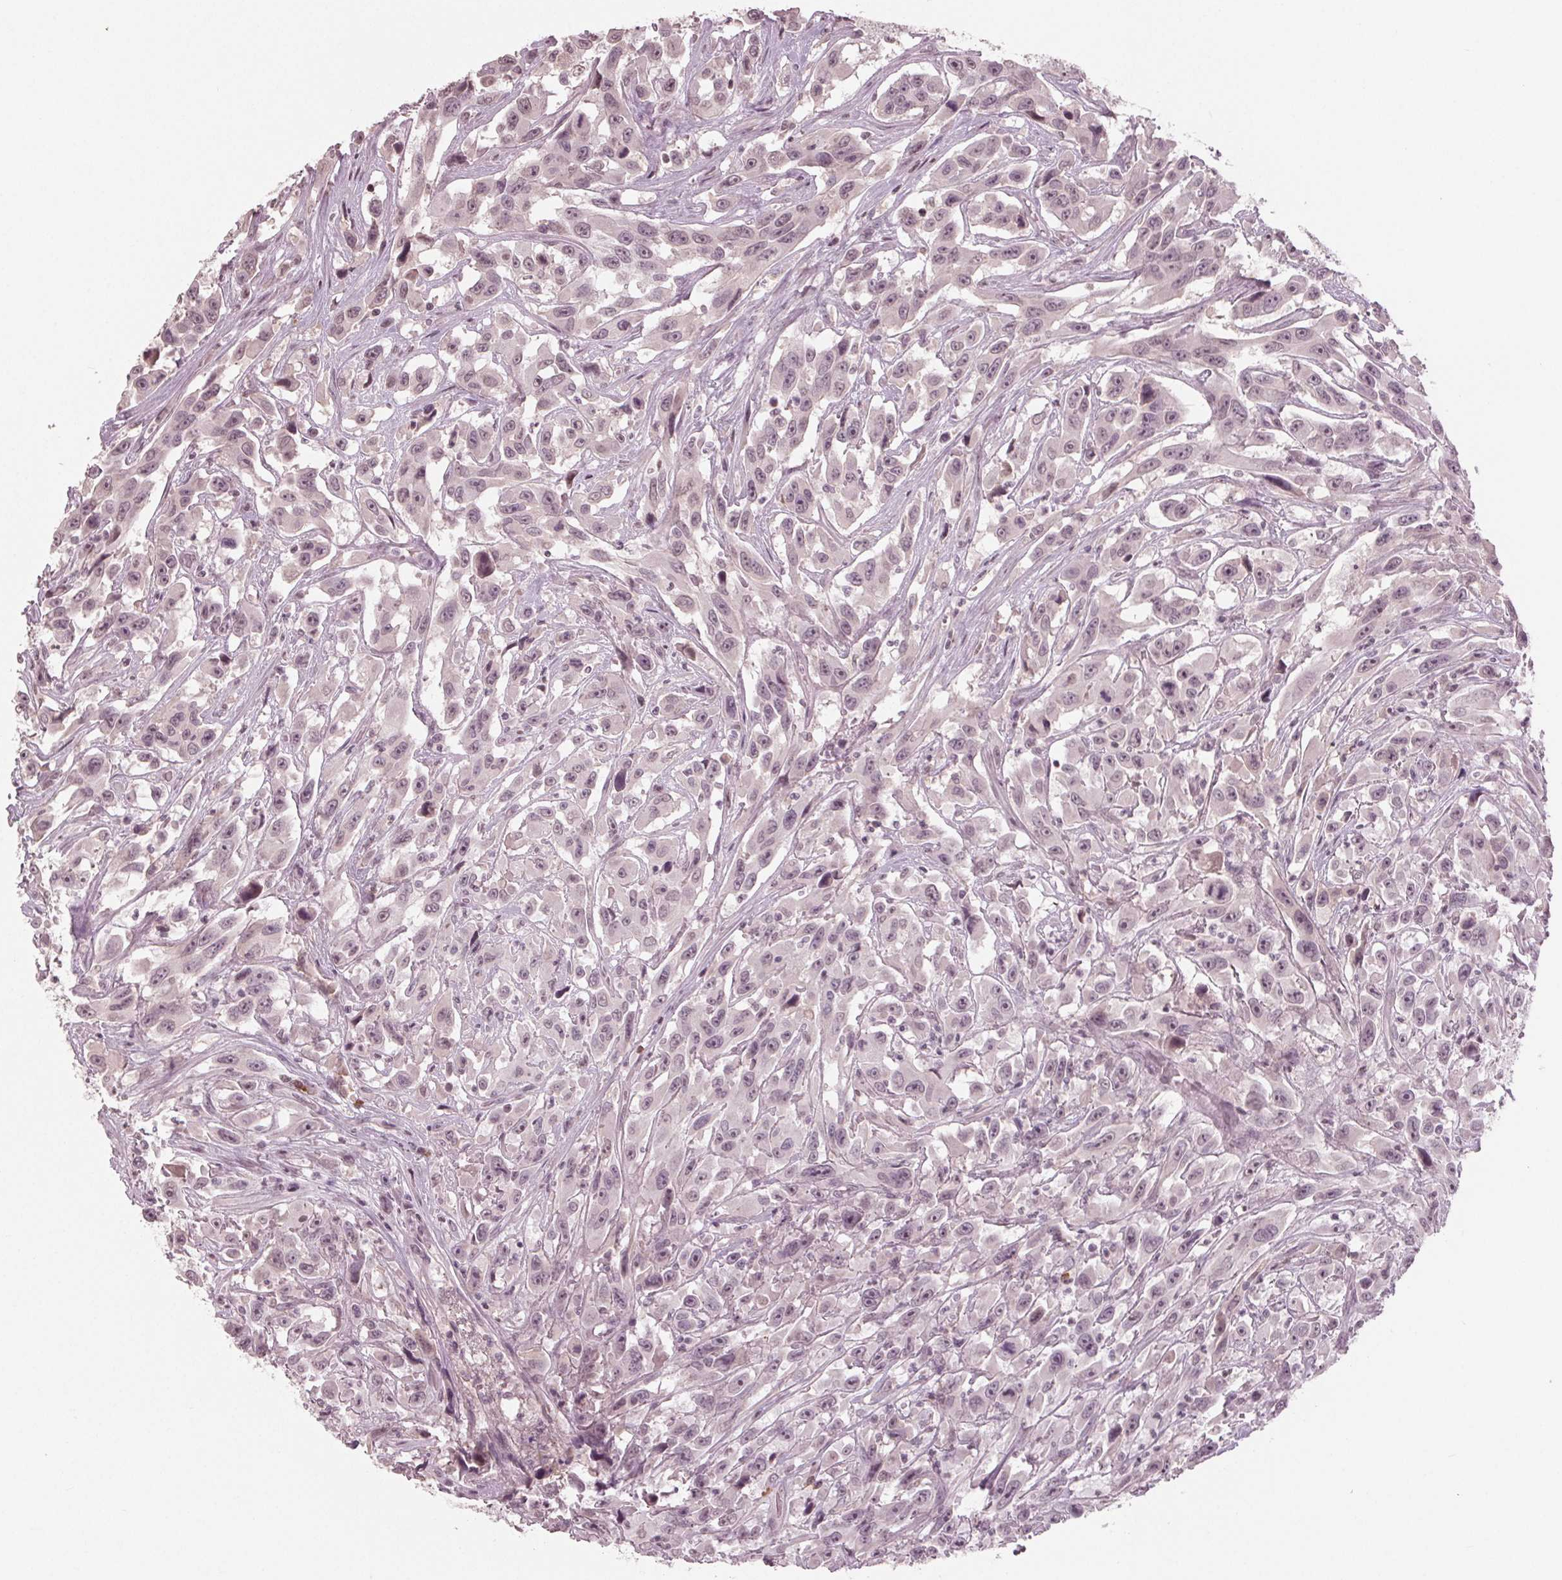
{"staining": {"intensity": "negative", "quantity": "none", "location": "none"}, "tissue": "urothelial cancer", "cell_type": "Tumor cells", "image_type": "cancer", "snomed": [{"axis": "morphology", "description": "Urothelial carcinoma, High grade"}, {"axis": "topography", "description": "Urinary bladder"}], "caption": "DAB immunohistochemical staining of human urothelial carcinoma (high-grade) exhibits no significant positivity in tumor cells. (IHC, brightfield microscopy, high magnification).", "gene": "CXCL16", "patient": {"sex": "male", "age": 53}}